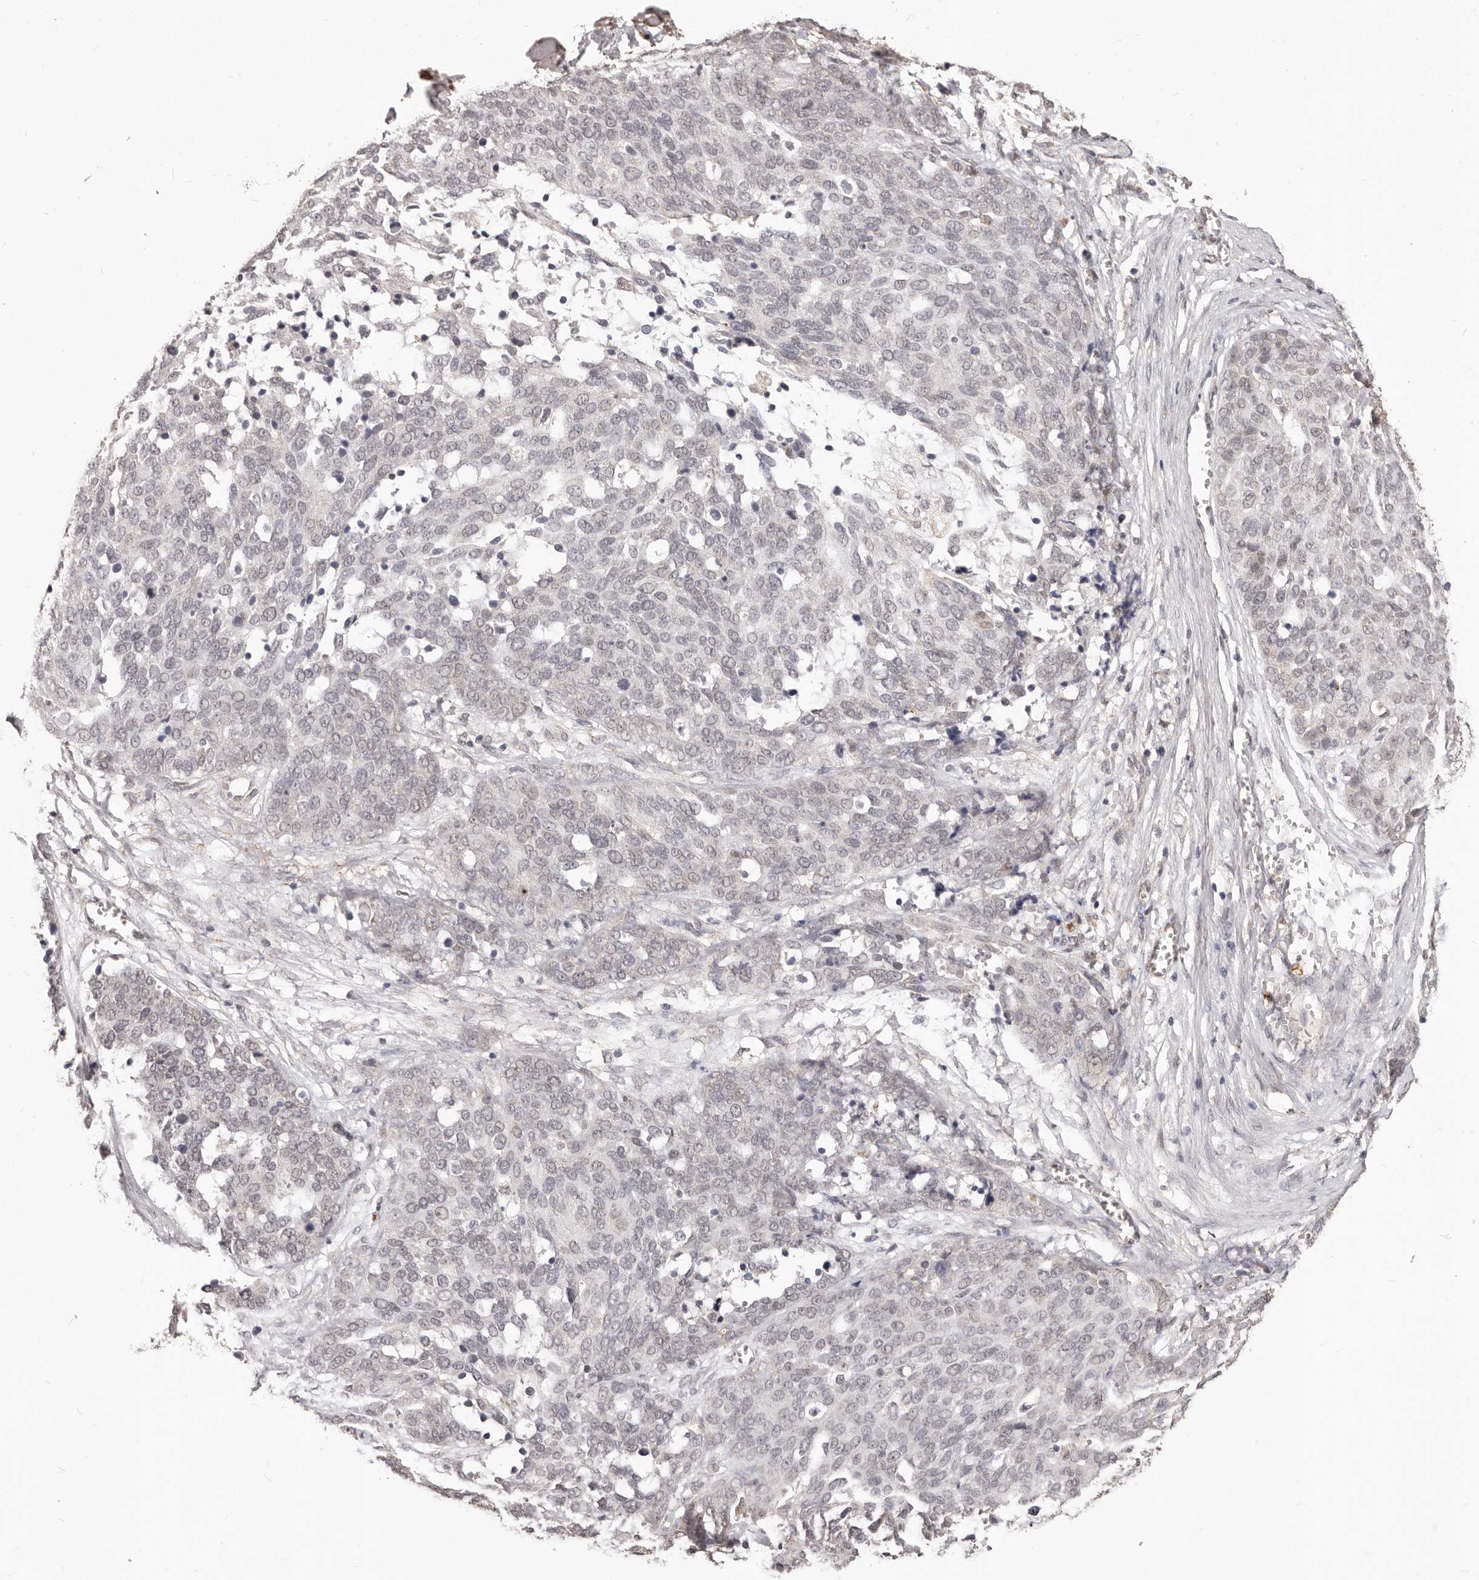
{"staining": {"intensity": "weak", "quantity": "<25%", "location": "nuclear"}, "tissue": "ovarian cancer", "cell_type": "Tumor cells", "image_type": "cancer", "snomed": [{"axis": "morphology", "description": "Cystadenocarcinoma, serous, NOS"}, {"axis": "topography", "description": "Ovary"}], "caption": "An image of ovarian serous cystadenocarcinoma stained for a protein demonstrates no brown staining in tumor cells. (DAB (3,3'-diaminobenzidine) IHC, high magnification).", "gene": "RPS6KA5", "patient": {"sex": "female", "age": 44}}